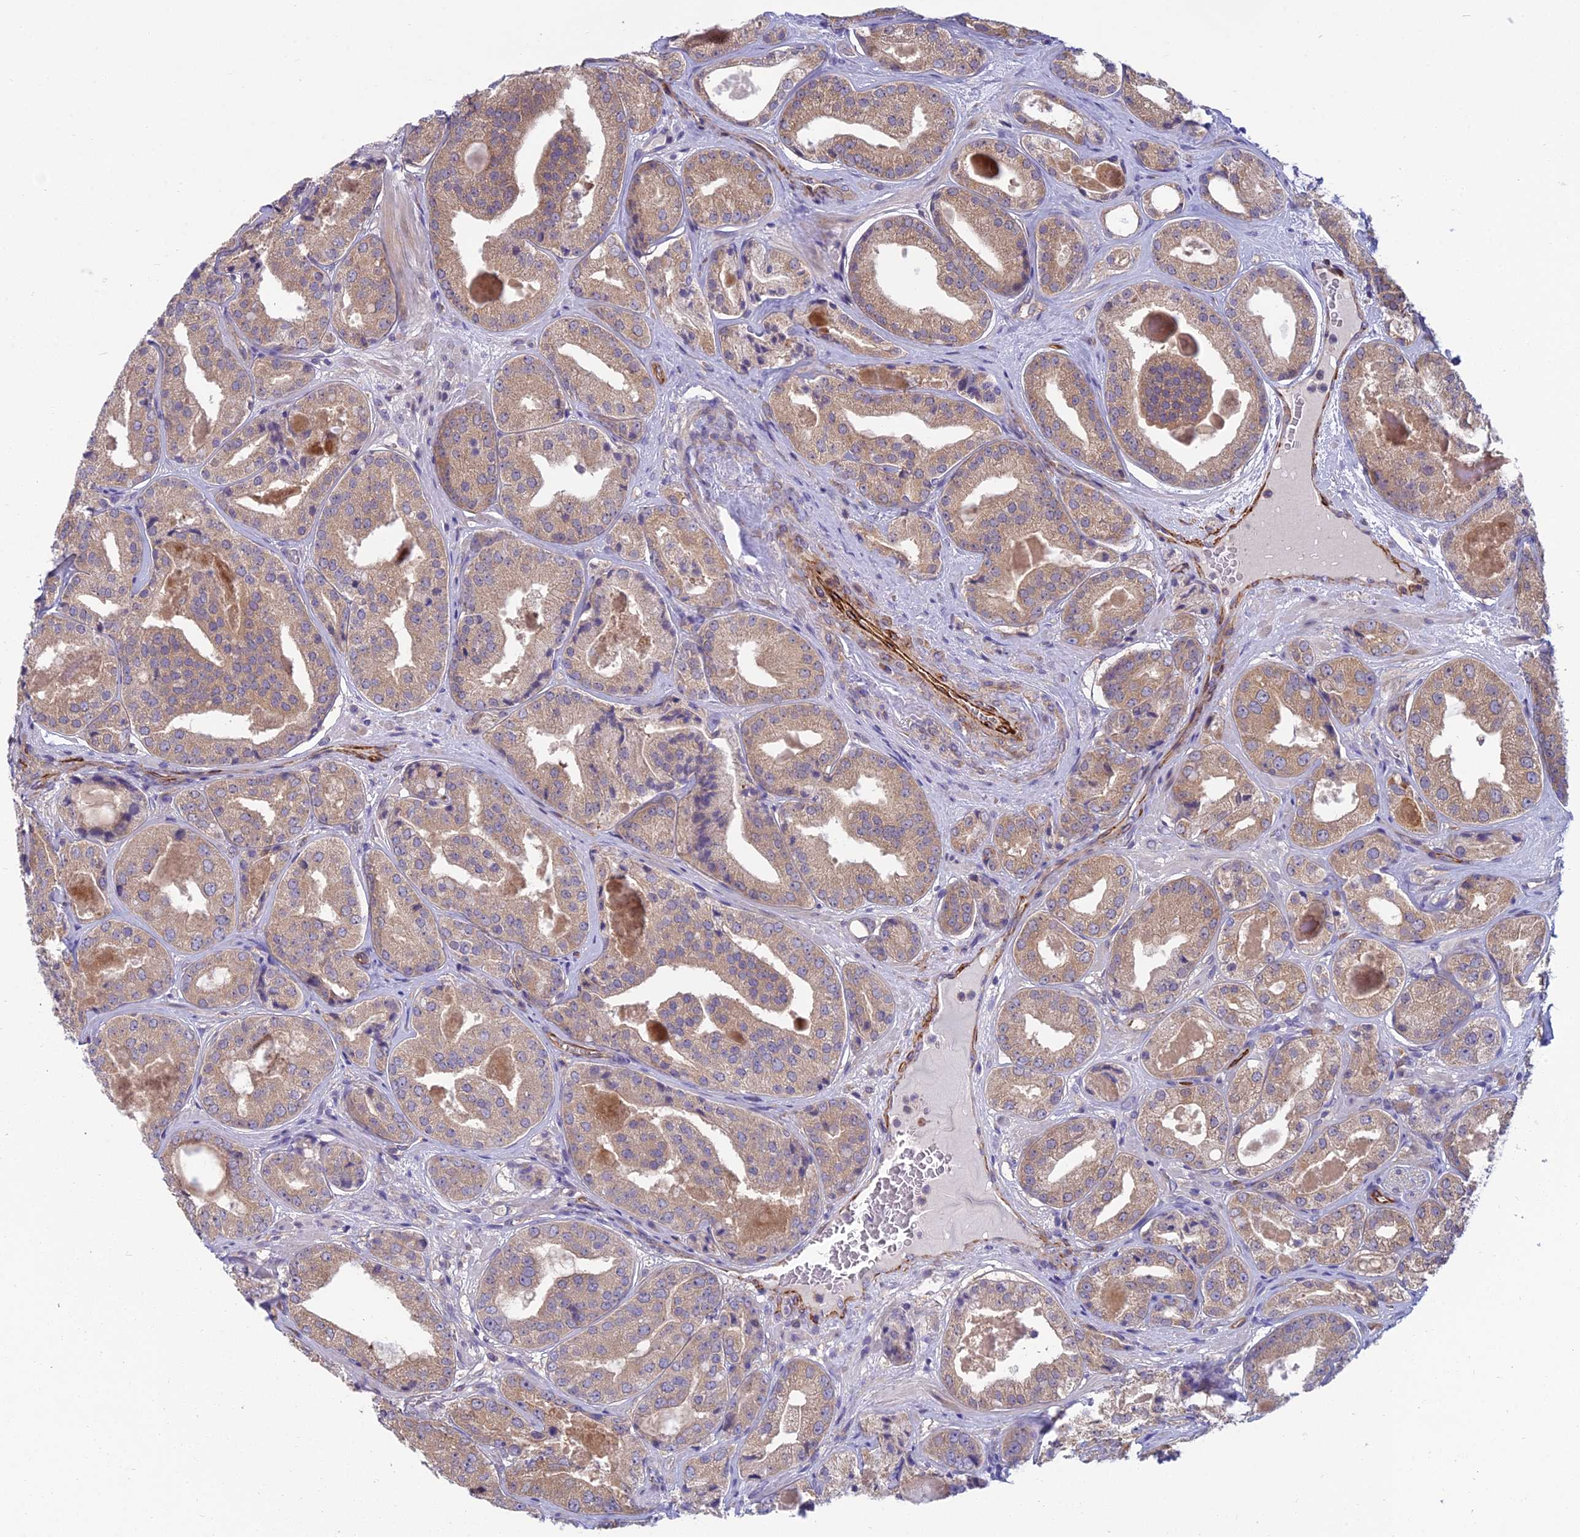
{"staining": {"intensity": "weak", "quantity": ">75%", "location": "cytoplasmic/membranous"}, "tissue": "prostate cancer", "cell_type": "Tumor cells", "image_type": "cancer", "snomed": [{"axis": "morphology", "description": "Adenocarcinoma, High grade"}, {"axis": "topography", "description": "Prostate"}], "caption": "Prostate high-grade adenocarcinoma stained with immunohistochemistry (IHC) demonstrates weak cytoplasmic/membranous staining in about >75% of tumor cells.", "gene": "DUS2", "patient": {"sex": "male", "age": 63}}